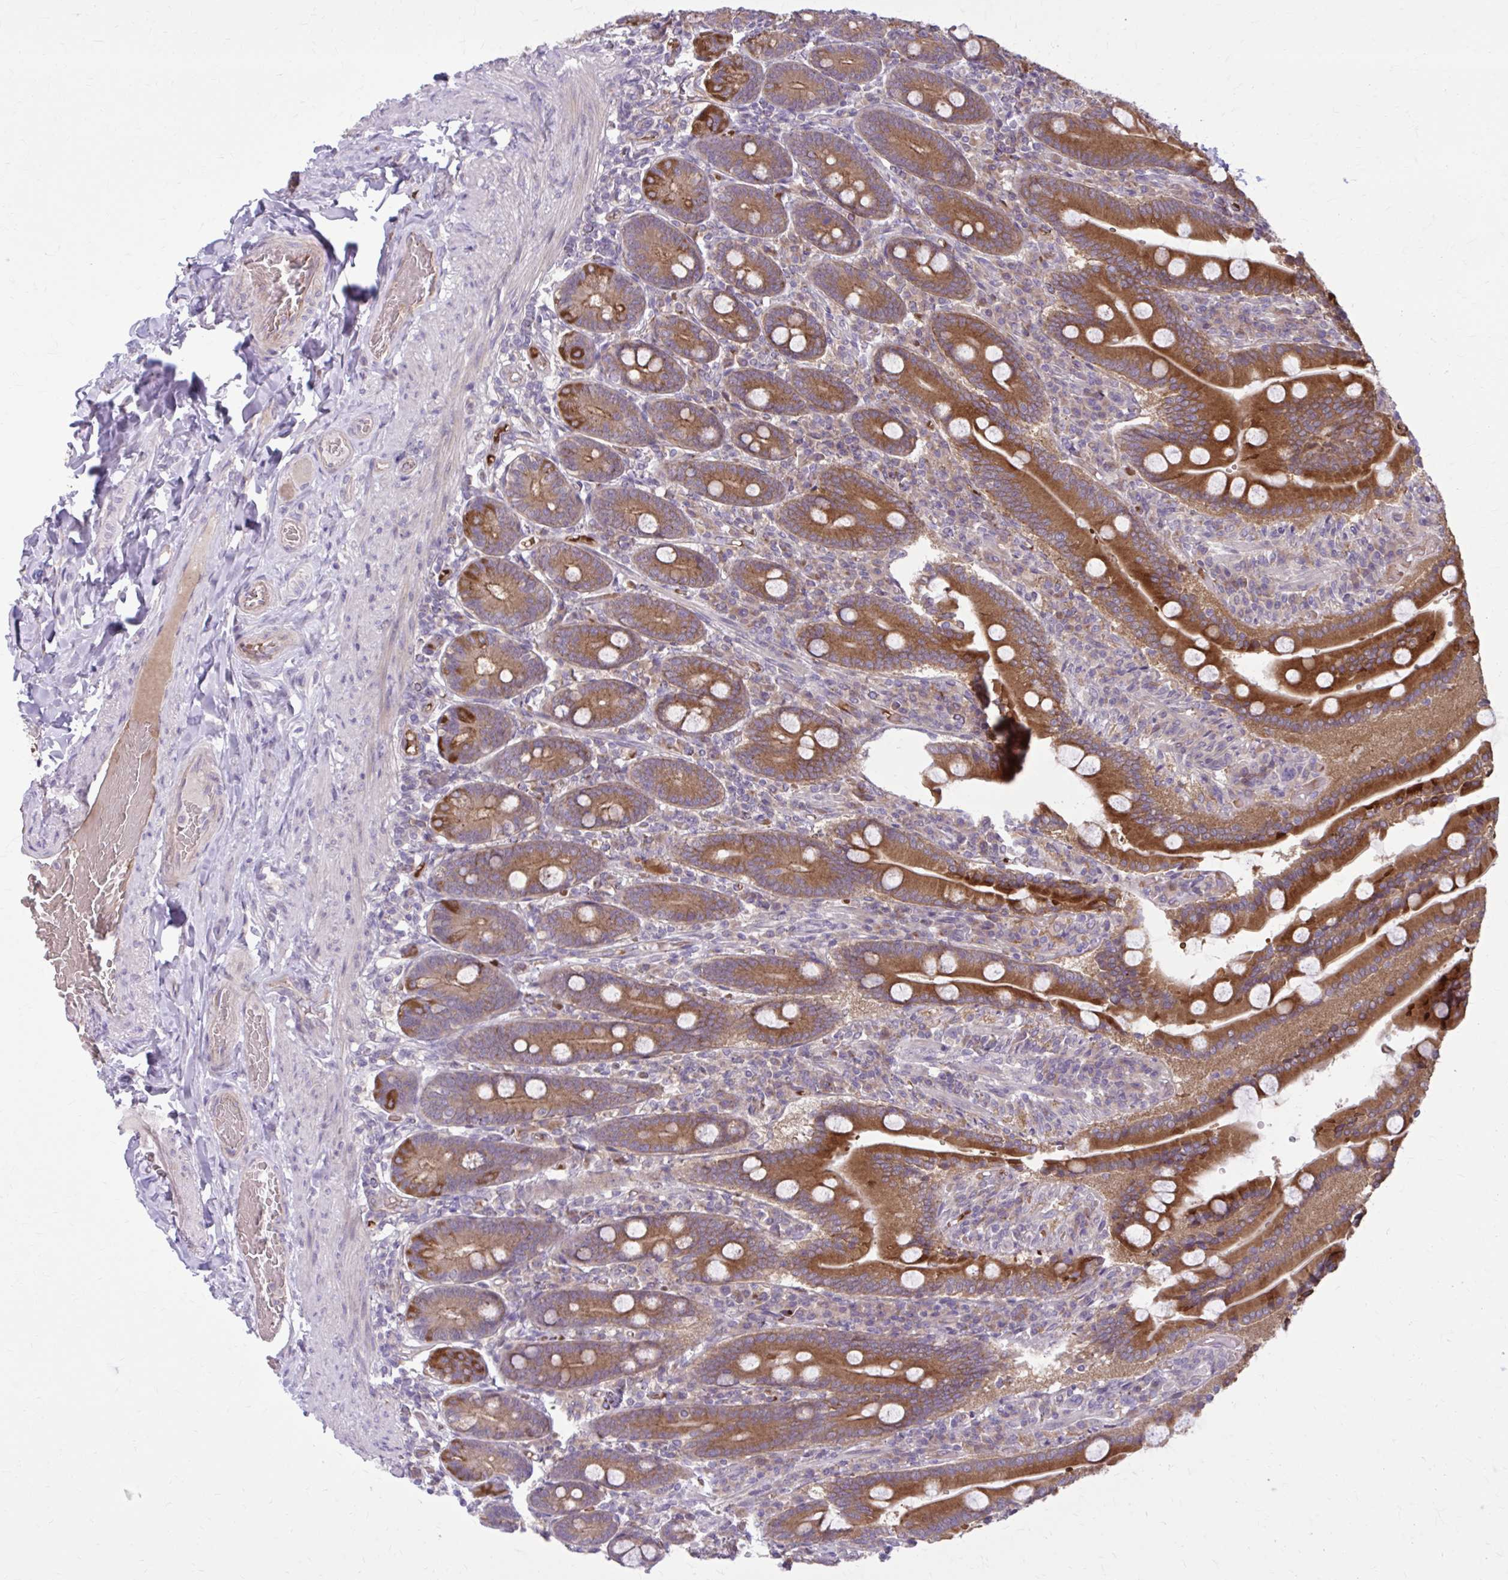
{"staining": {"intensity": "strong", "quantity": ">75%", "location": "cytoplasmic/membranous"}, "tissue": "duodenum", "cell_type": "Glandular cells", "image_type": "normal", "snomed": [{"axis": "morphology", "description": "Normal tissue, NOS"}, {"axis": "topography", "description": "Duodenum"}], "caption": "Immunohistochemistry (DAB (3,3'-diaminobenzidine)) staining of normal human duodenum reveals strong cytoplasmic/membranous protein staining in about >75% of glandular cells. Nuclei are stained in blue.", "gene": "SNF8", "patient": {"sex": "female", "age": 62}}